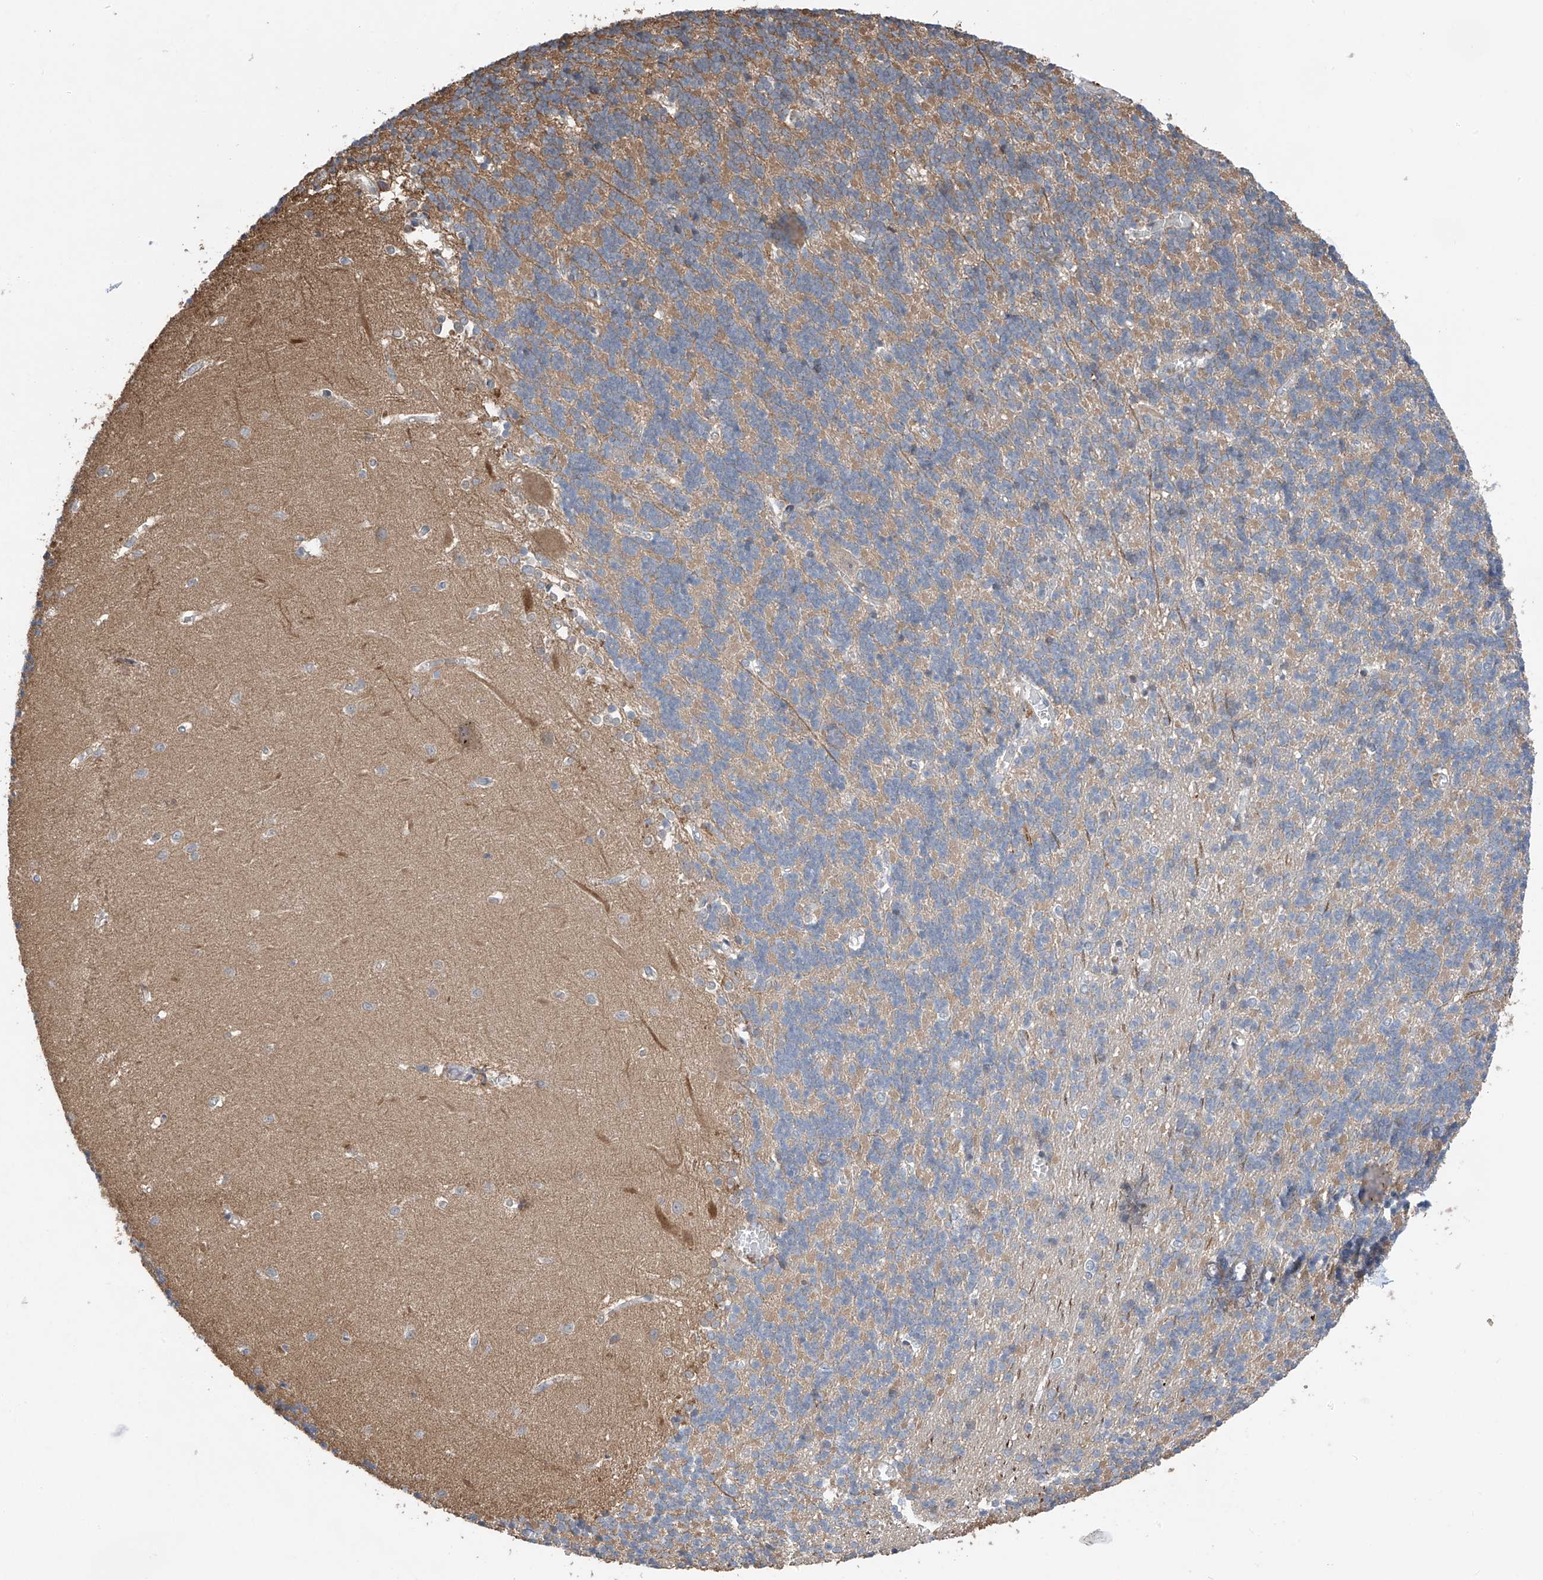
{"staining": {"intensity": "moderate", "quantity": "25%-75%", "location": "cytoplasmic/membranous"}, "tissue": "cerebellum", "cell_type": "Cells in granular layer", "image_type": "normal", "snomed": [{"axis": "morphology", "description": "Normal tissue, NOS"}, {"axis": "topography", "description": "Cerebellum"}], "caption": "Moderate cytoplasmic/membranous positivity is appreciated in about 25%-75% of cells in granular layer in normal cerebellum.", "gene": "RPAIN", "patient": {"sex": "male", "age": 37}}